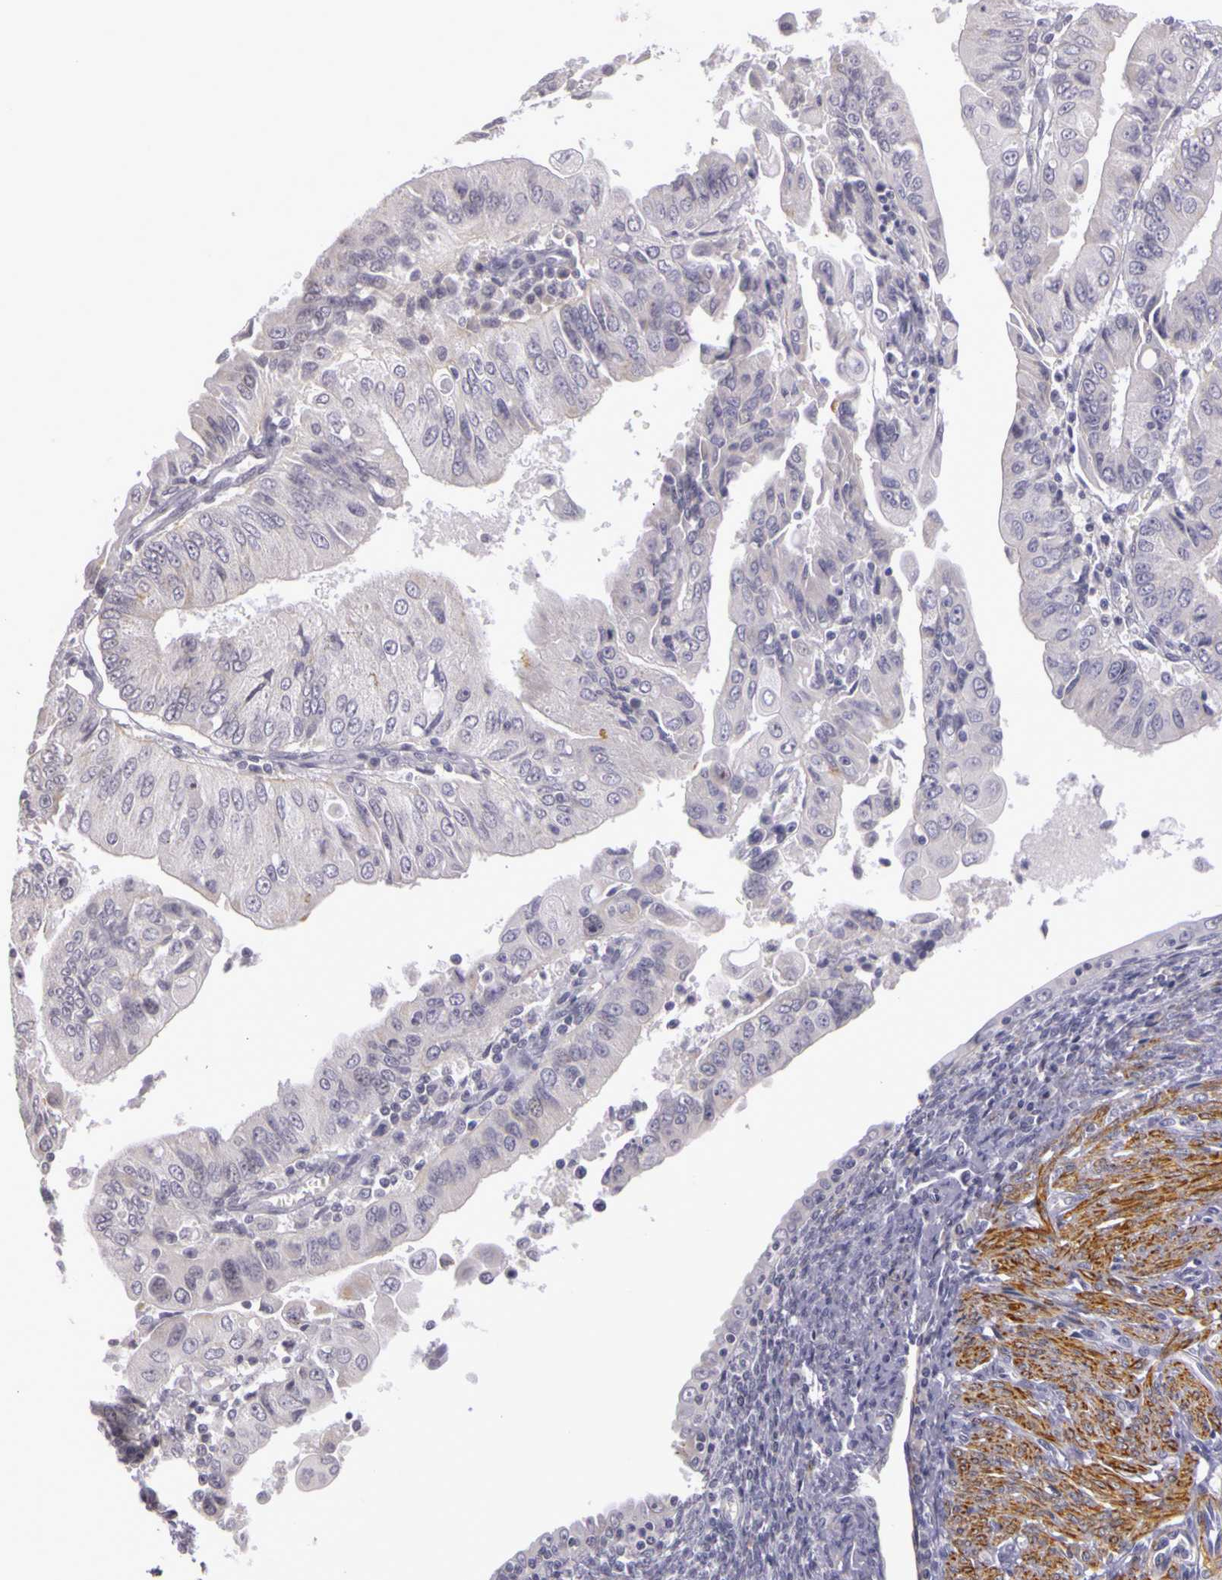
{"staining": {"intensity": "negative", "quantity": "none", "location": "none"}, "tissue": "endometrial cancer", "cell_type": "Tumor cells", "image_type": "cancer", "snomed": [{"axis": "morphology", "description": "Adenocarcinoma, NOS"}, {"axis": "topography", "description": "Endometrium"}], "caption": "Immunohistochemical staining of human adenocarcinoma (endometrial) shows no significant positivity in tumor cells.", "gene": "CNTN2", "patient": {"sex": "female", "age": 75}}